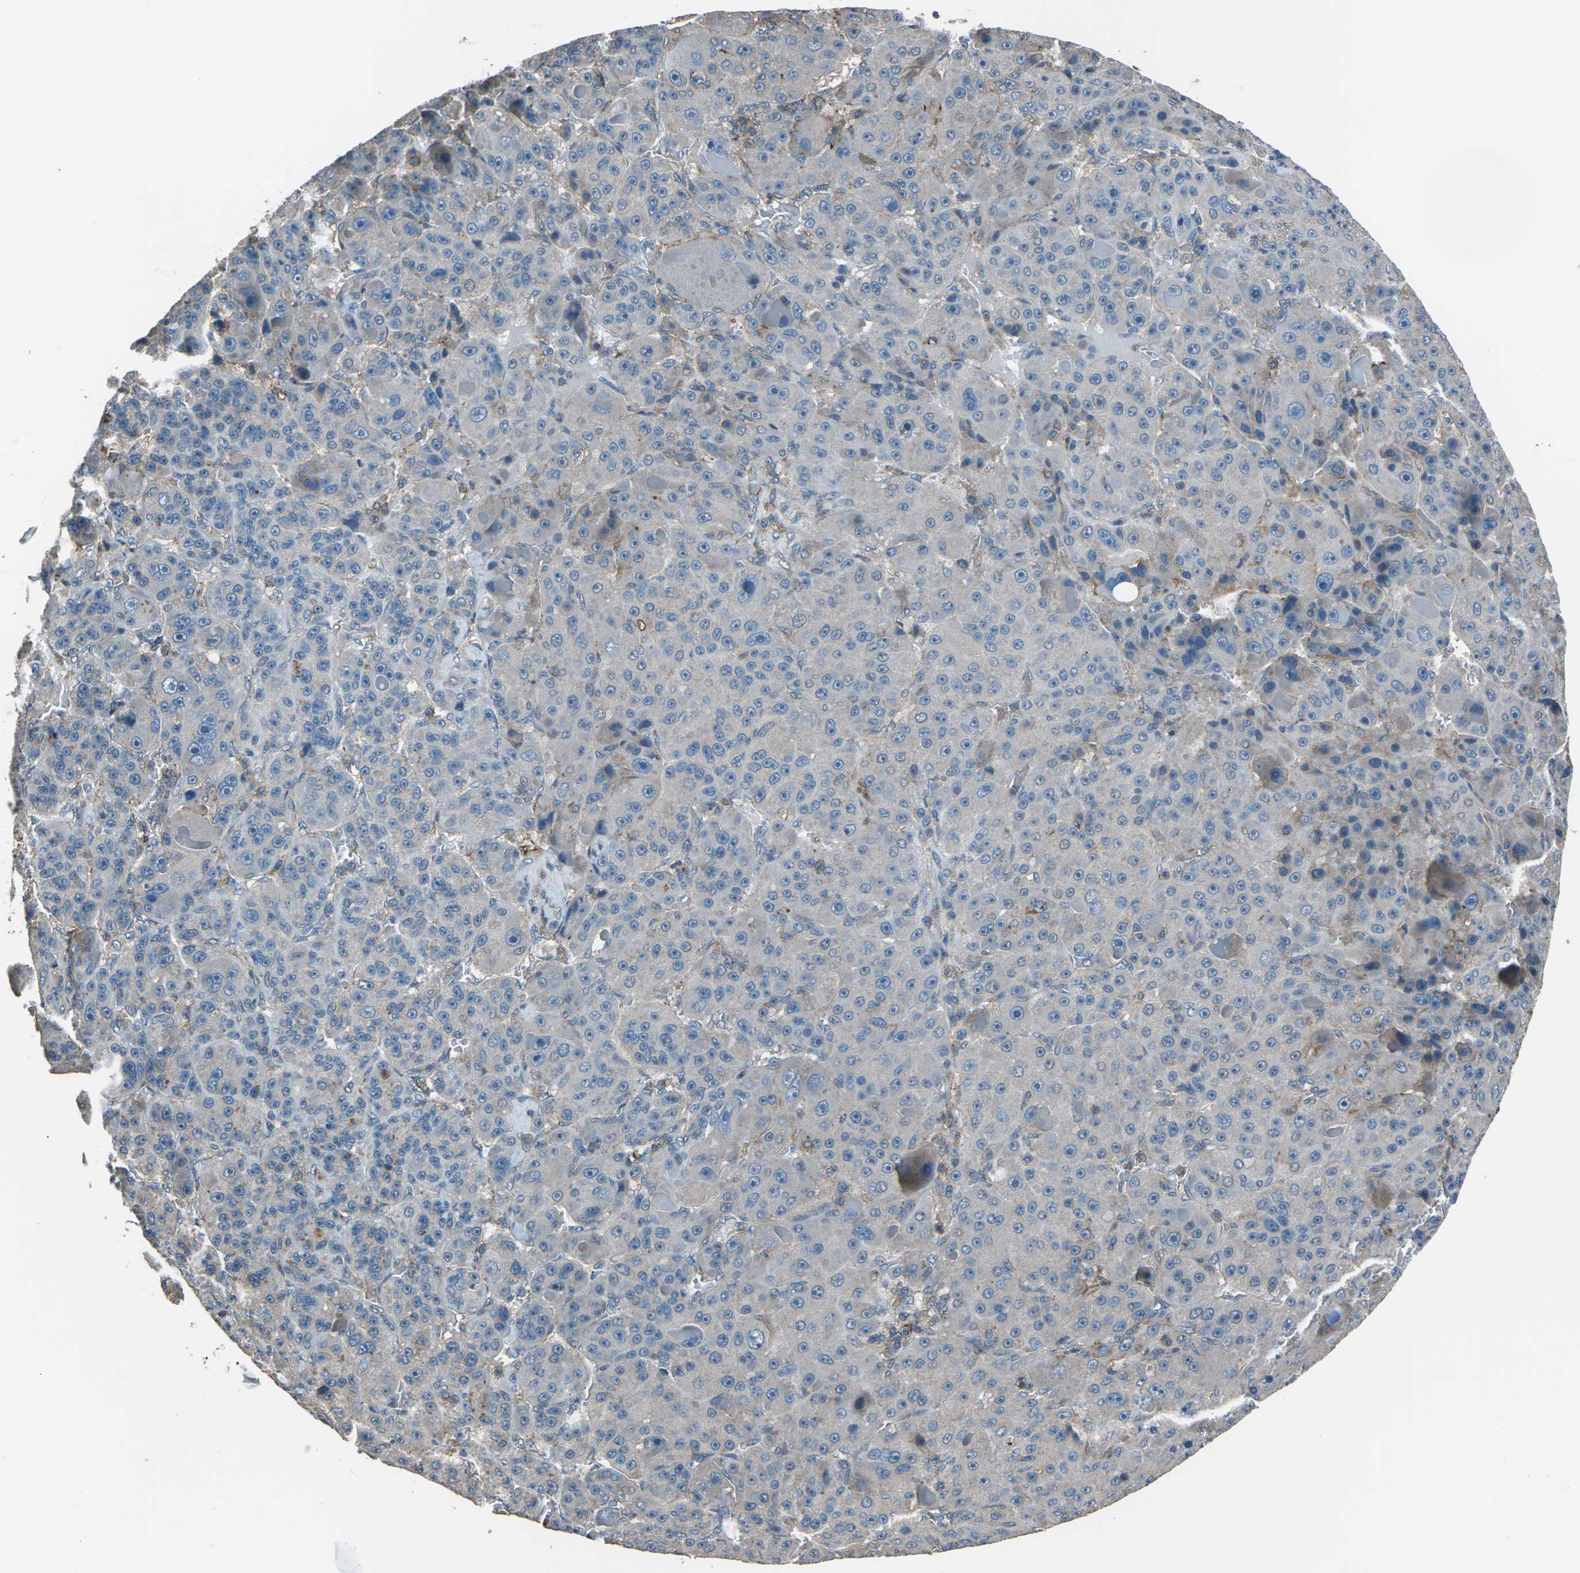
{"staining": {"intensity": "moderate", "quantity": "<25%", "location": "cytoplasmic/membranous"}, "tissue": "liver cancer", "cell_type": "Tumor cells", "image_type": "cancer", "snomed": [{"axis": "morphology", "description": "Carcinoma, Hepatocellular, NOS"}, {"axis": "topography", "description": "Liver"}], "caption": "Immunohistochemical staining of human liver cancer reveals low levels of moderate cytoplasmic/membranous positivity in approximately <25% of tumor cells.", "gene": "CMTM4", "patient": {"sex": "male", "age": 76}}